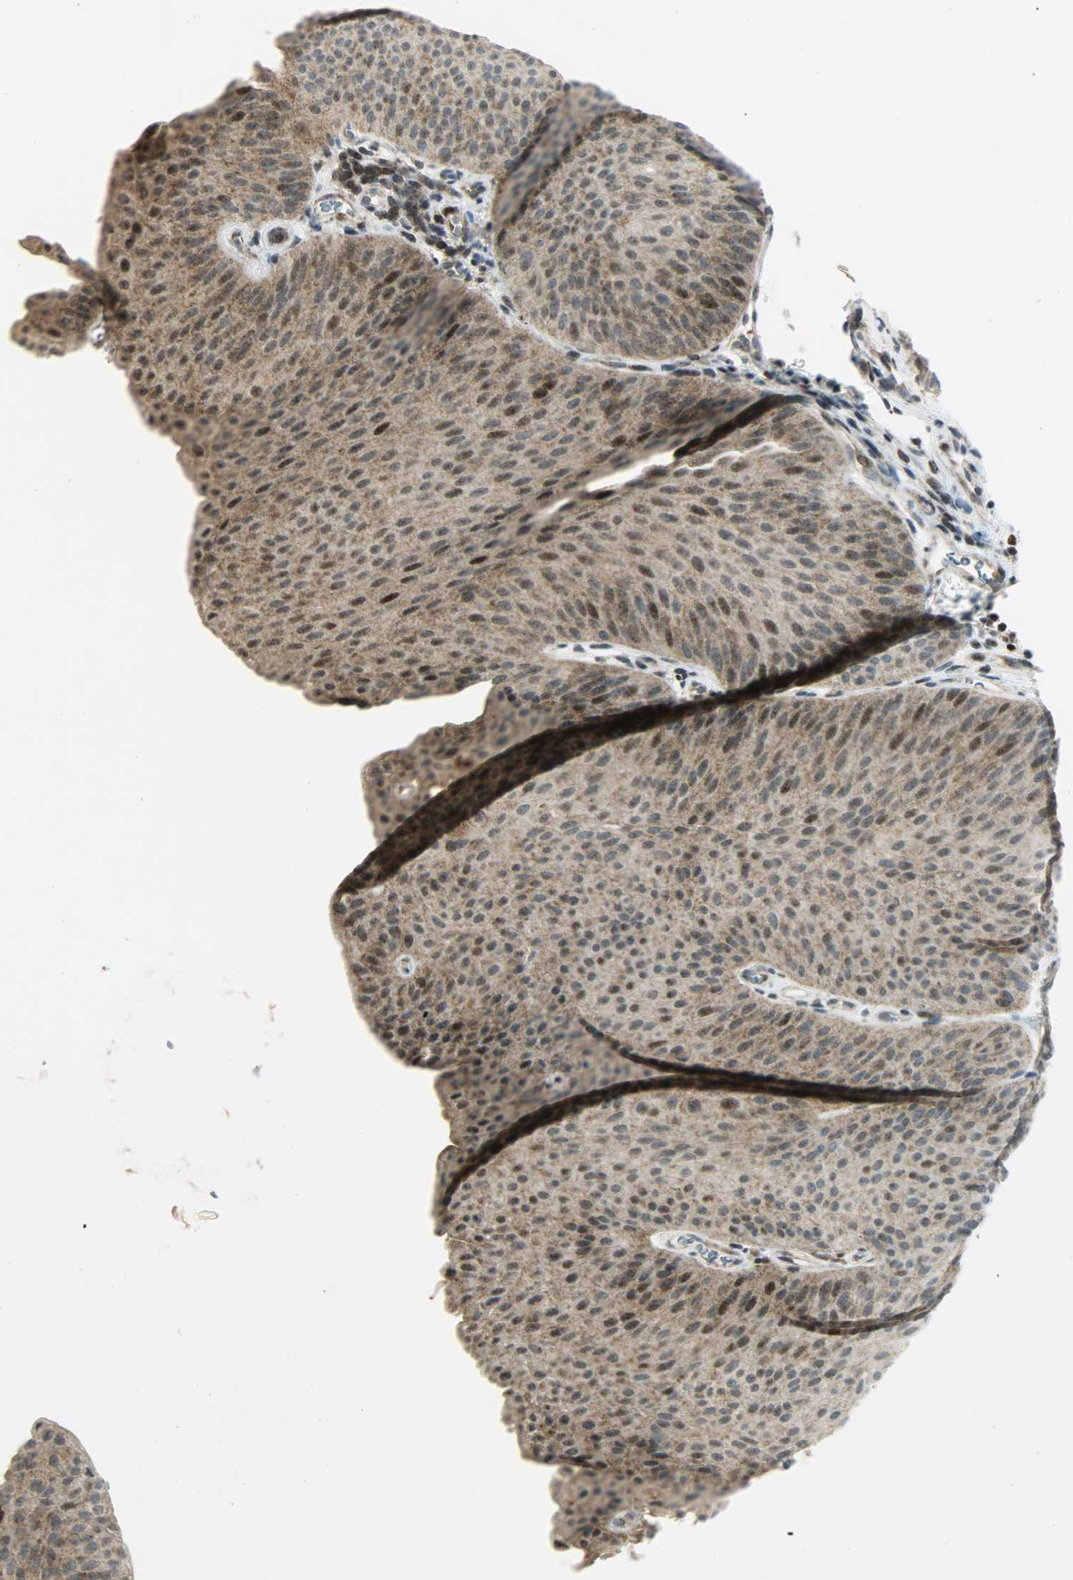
{"staining": {"intensity": "moderate", "quantity": ">75%", "location": "cytoplasmic/membranous,nuclear"}, "tissue": "urothelial cancer", "cell_type": "Tumor cells", "image_type": "cancer", "snomed": [{"axis": "morphology", "description": "Urothelial carcinoma, Low grade"}, {"axis": "topography", "description": "Urinary bladder"}], "caption": "Urothelial cancer stained with DAB (3,3'-diaminobenzidine) immunohistochemistry (IHC) demonstrates medium levels of moderate cytoplasmic/membranous and nuclear staining in about >75% of tumor cells.", "gene": "IL15", "patient": {"sex": "female", "age": 60}}